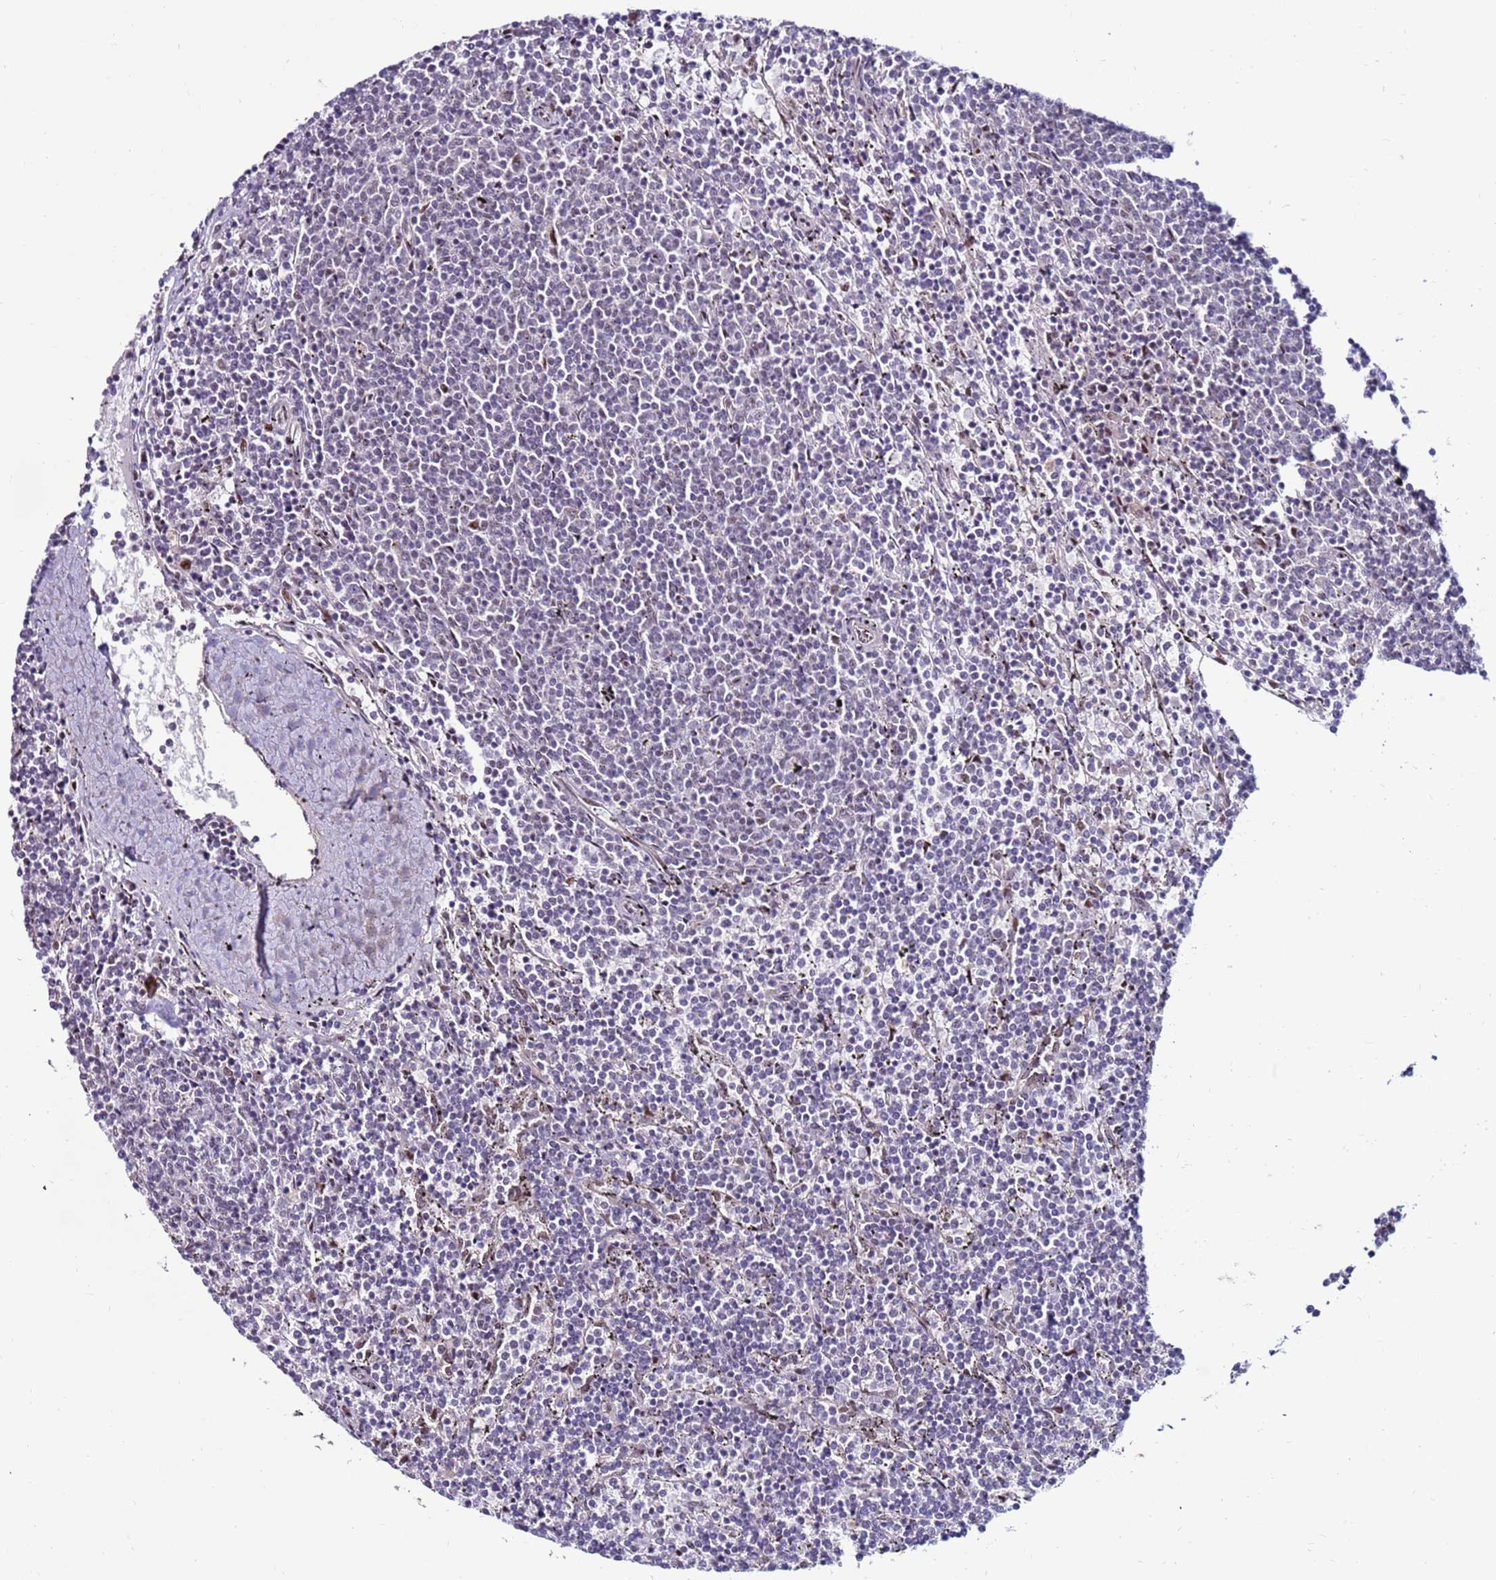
{"staining": {"intensity": "negative", "quantity": "none", "location": "none"}, "tissue": "lymphoma", "cell_type": "Tumor cells", "image_type": "cancer", "snomed": [{"axis": "morphology", "description": "Malignant lymphoma, non-Hodgkin's type, Low grade"}, {"axis": "topography", "description": "Spleen"}], "caption": "Protein analysis of malignant lymphoma, non-Hodgkin's type (low-grade) displays no significant expression in tumor cells.", "gene": "KPNA4", "patient": {"sex": "female", "age": 50}}